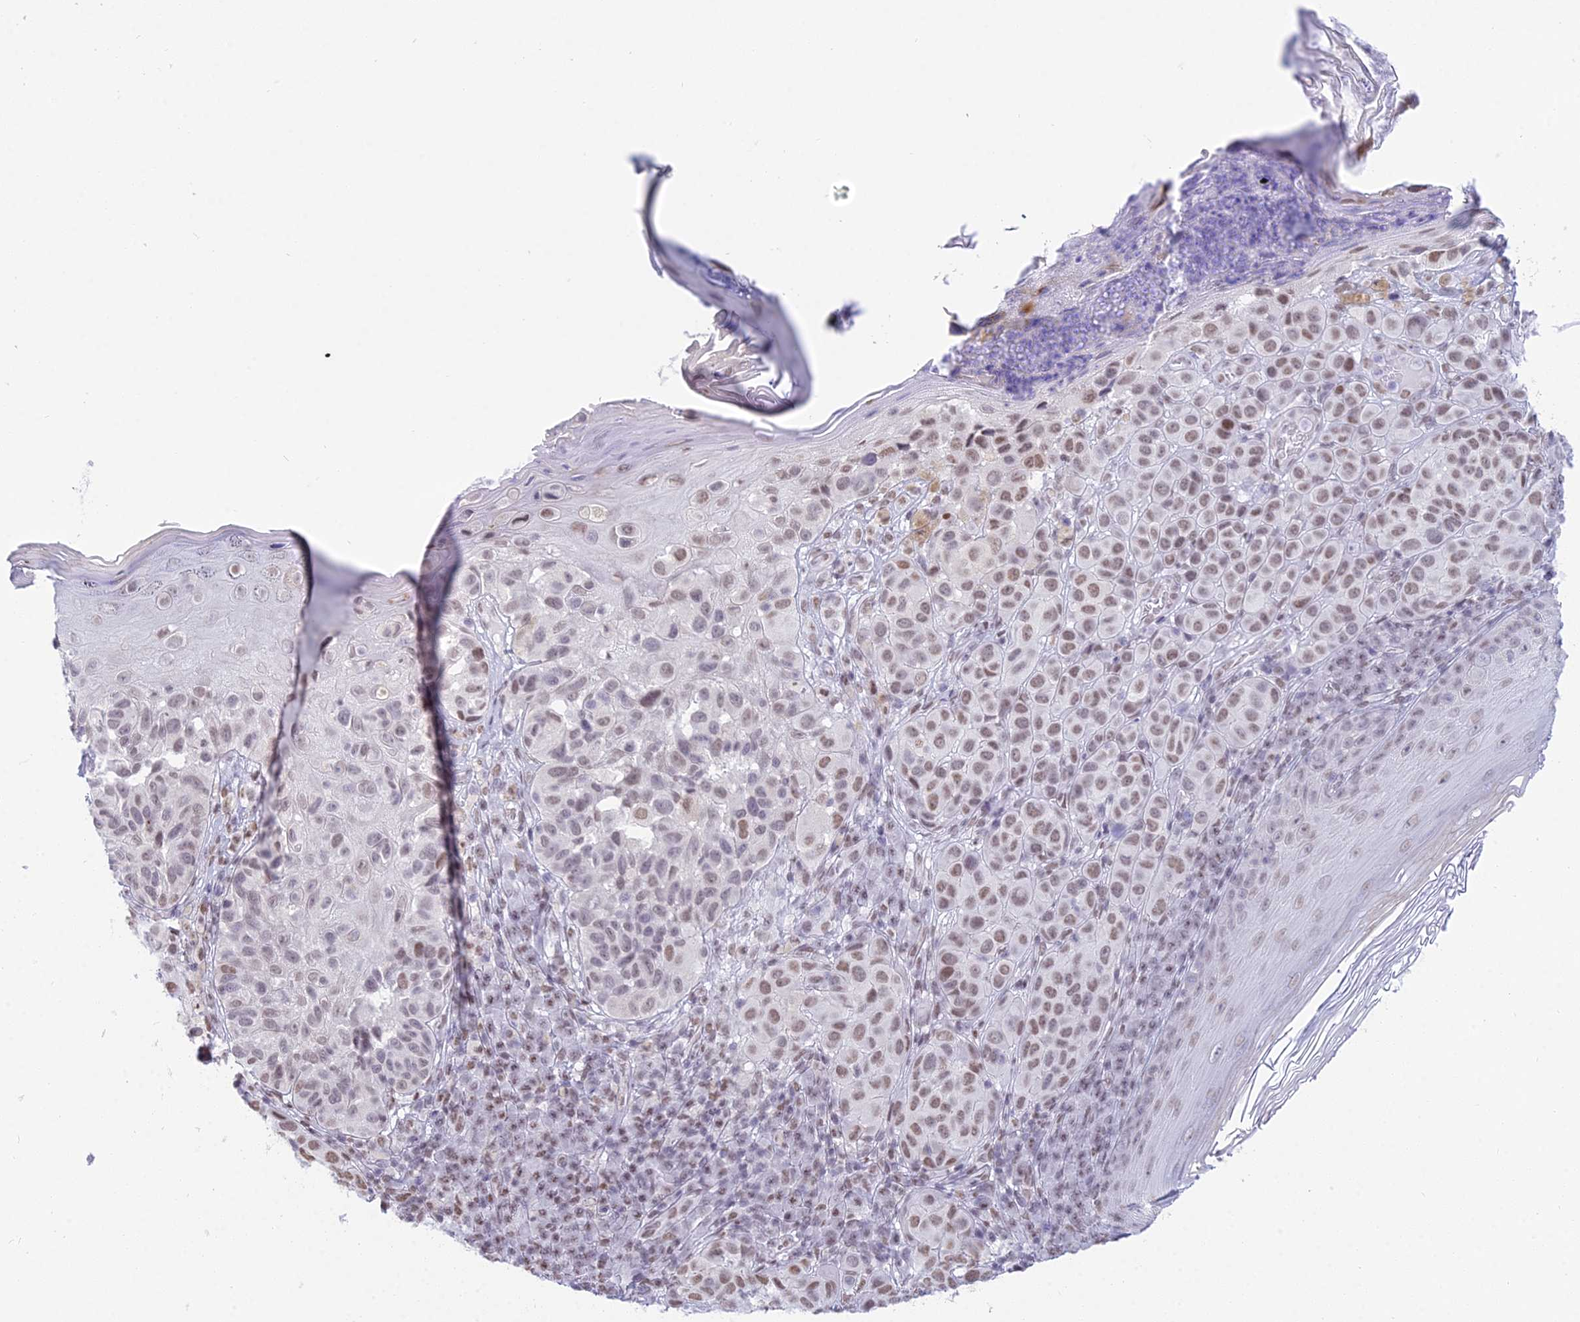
{"staining": {"intensity": "moderate", "quantity": ">75%", "location": "nuclear"}, "tissue": "melanoma", "cell_type": "Tumor cells", "image_type": "cancer", "snomed": [{"axis": "morphology", "description": "Malignant melanoma, NOS"}, {"axis": "topography", "description": "Skin"}], "caption": "This photomicrograph shows IHC staining of human melanoma, with medium moderate nuclear expression in approximately >75% of tumor cells.", "gene": "CDC26", "patient": {"sex": "male", "age": 38}}